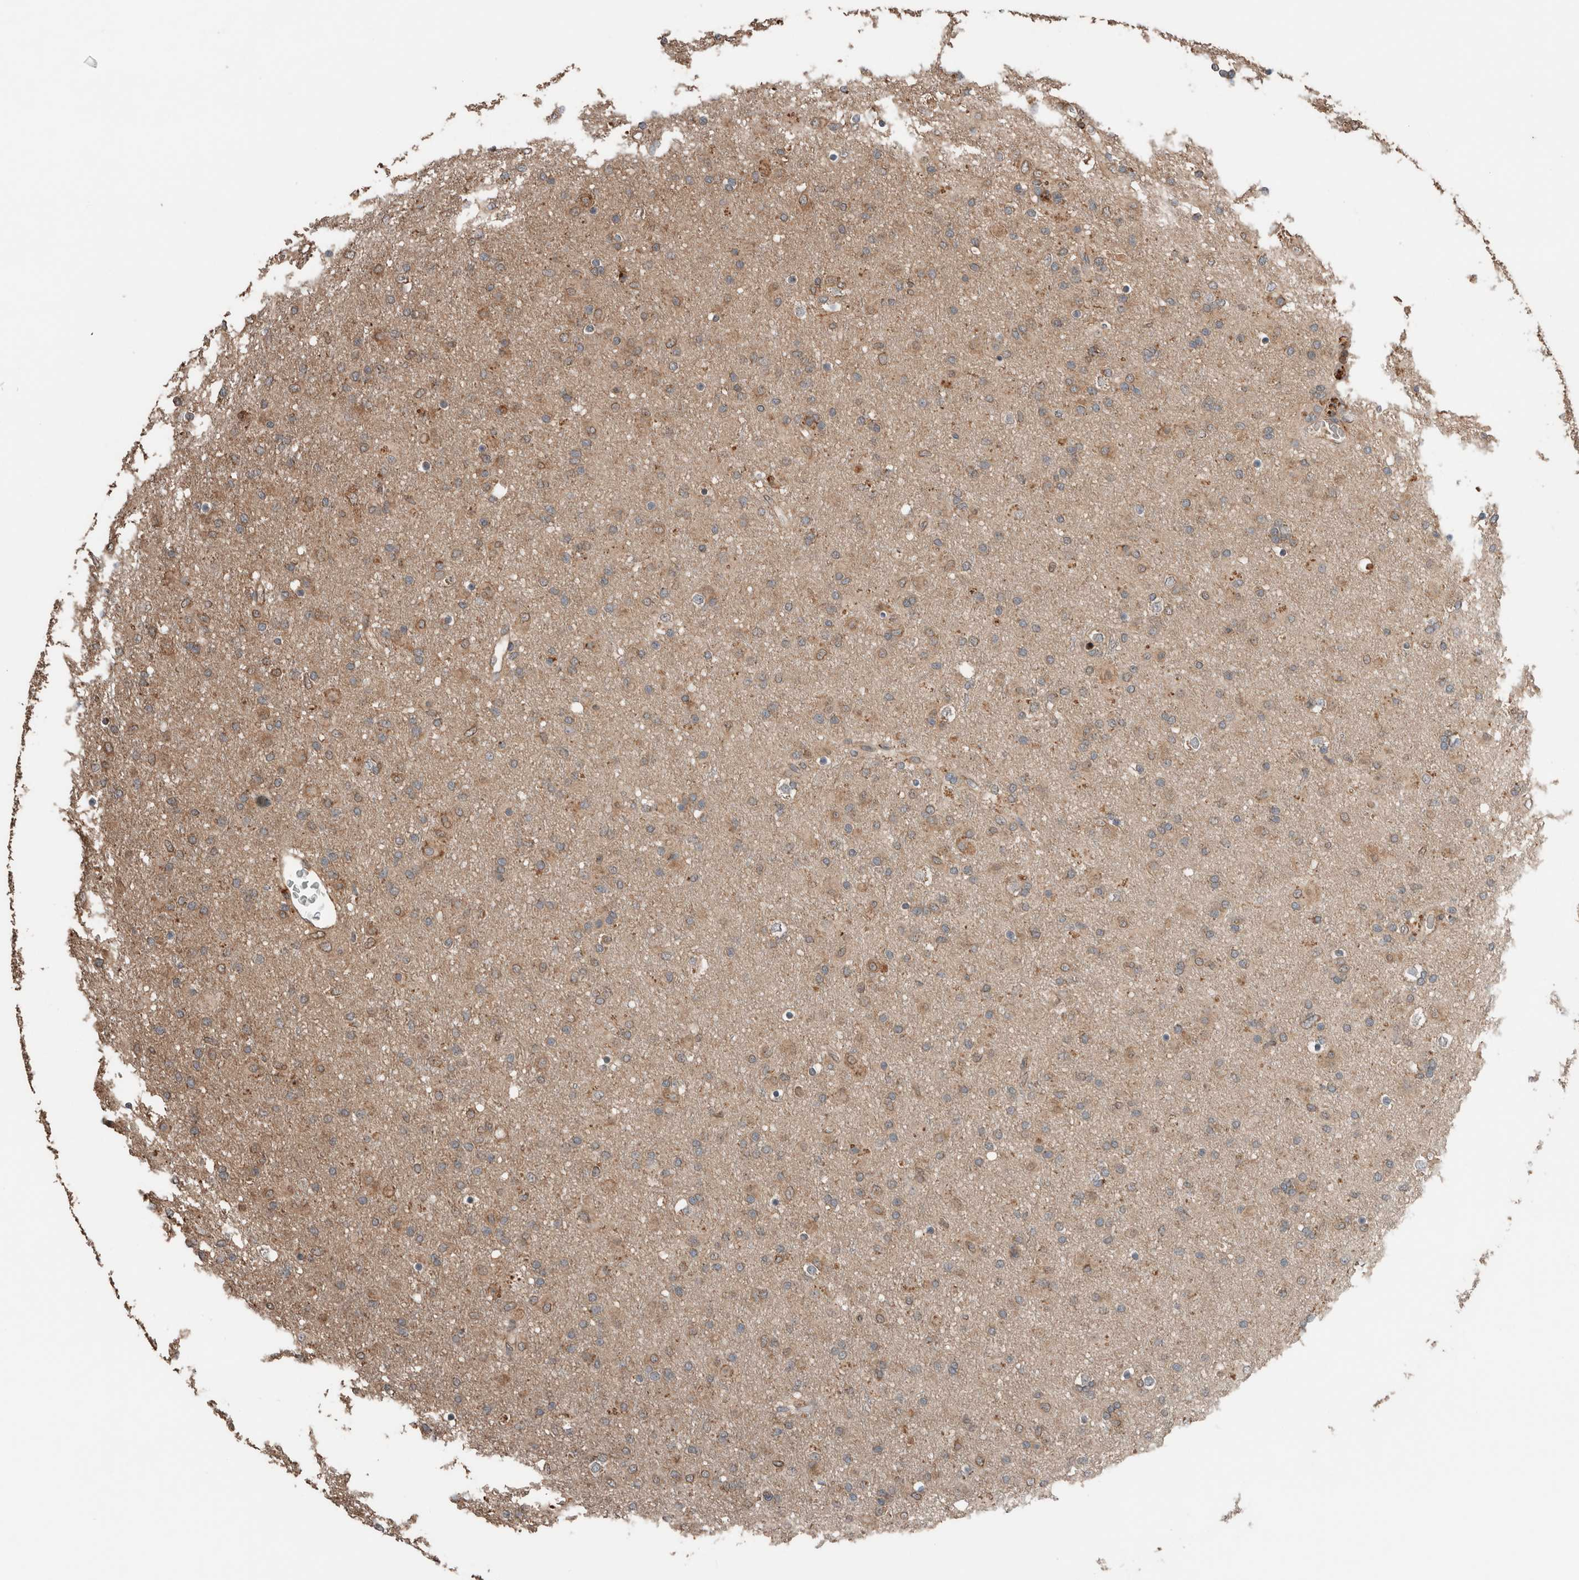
{"staining": {"intensity": "weak", "quantity": "25%-75%", "location": "cytoplasmic/membranous"}, "tissue": "glioma", "cell_type": "Tumor cells", "image_type": "cancer", "snomed": [{"axis": "morphology", "description": "Glioma, malignant, Low grade"}, {"axis": "topography", "description": "Brain"}], "caption": "An image of human low-grade glioma (malignant) stained for a protein exhibits weak cytoplasmic/membranous brown staining in tumor cells.", "gene": "ERAP2", "patient": {"sex": "male", "age": 65}}